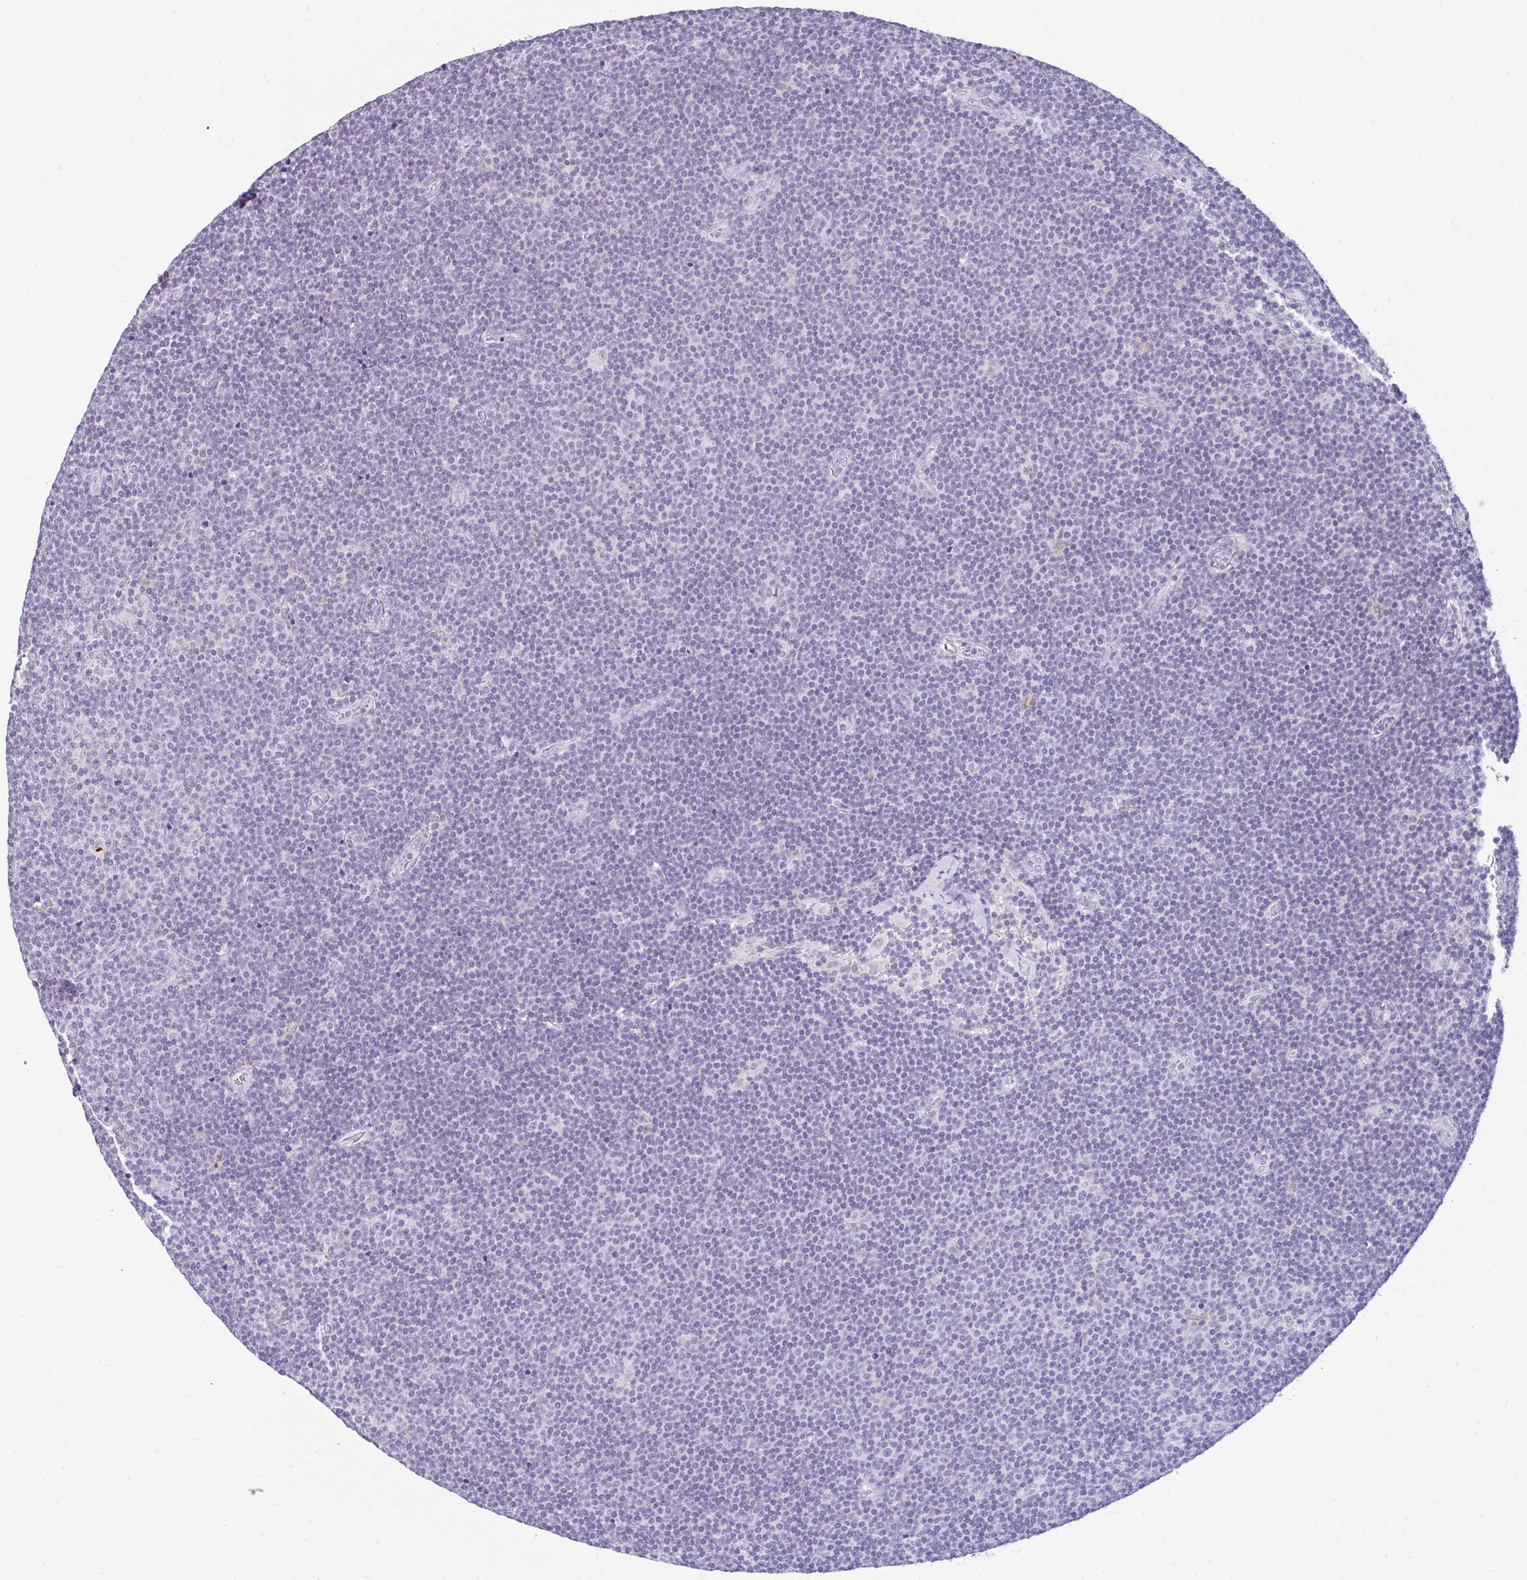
{"staining": {"intensity": "negative", "quantity": "none", "location": "none"}, "tissue": "lymphoma", "cell_type": "Tumor cells", "image_type": "cancer", "snomed": [{"axis": "morphology", "description": "Malignant lymphoma, non-Hodgkin's type, Low grade"}, {"axis": "topography", "description": "Lymph node"}], "caption": "This is an immunohistochemistry photomicrograph of human lymphoma. There is no positivity in tumor cells.", "gene": "DCAF17", "patient": {"sex": "male", "age": 48}}